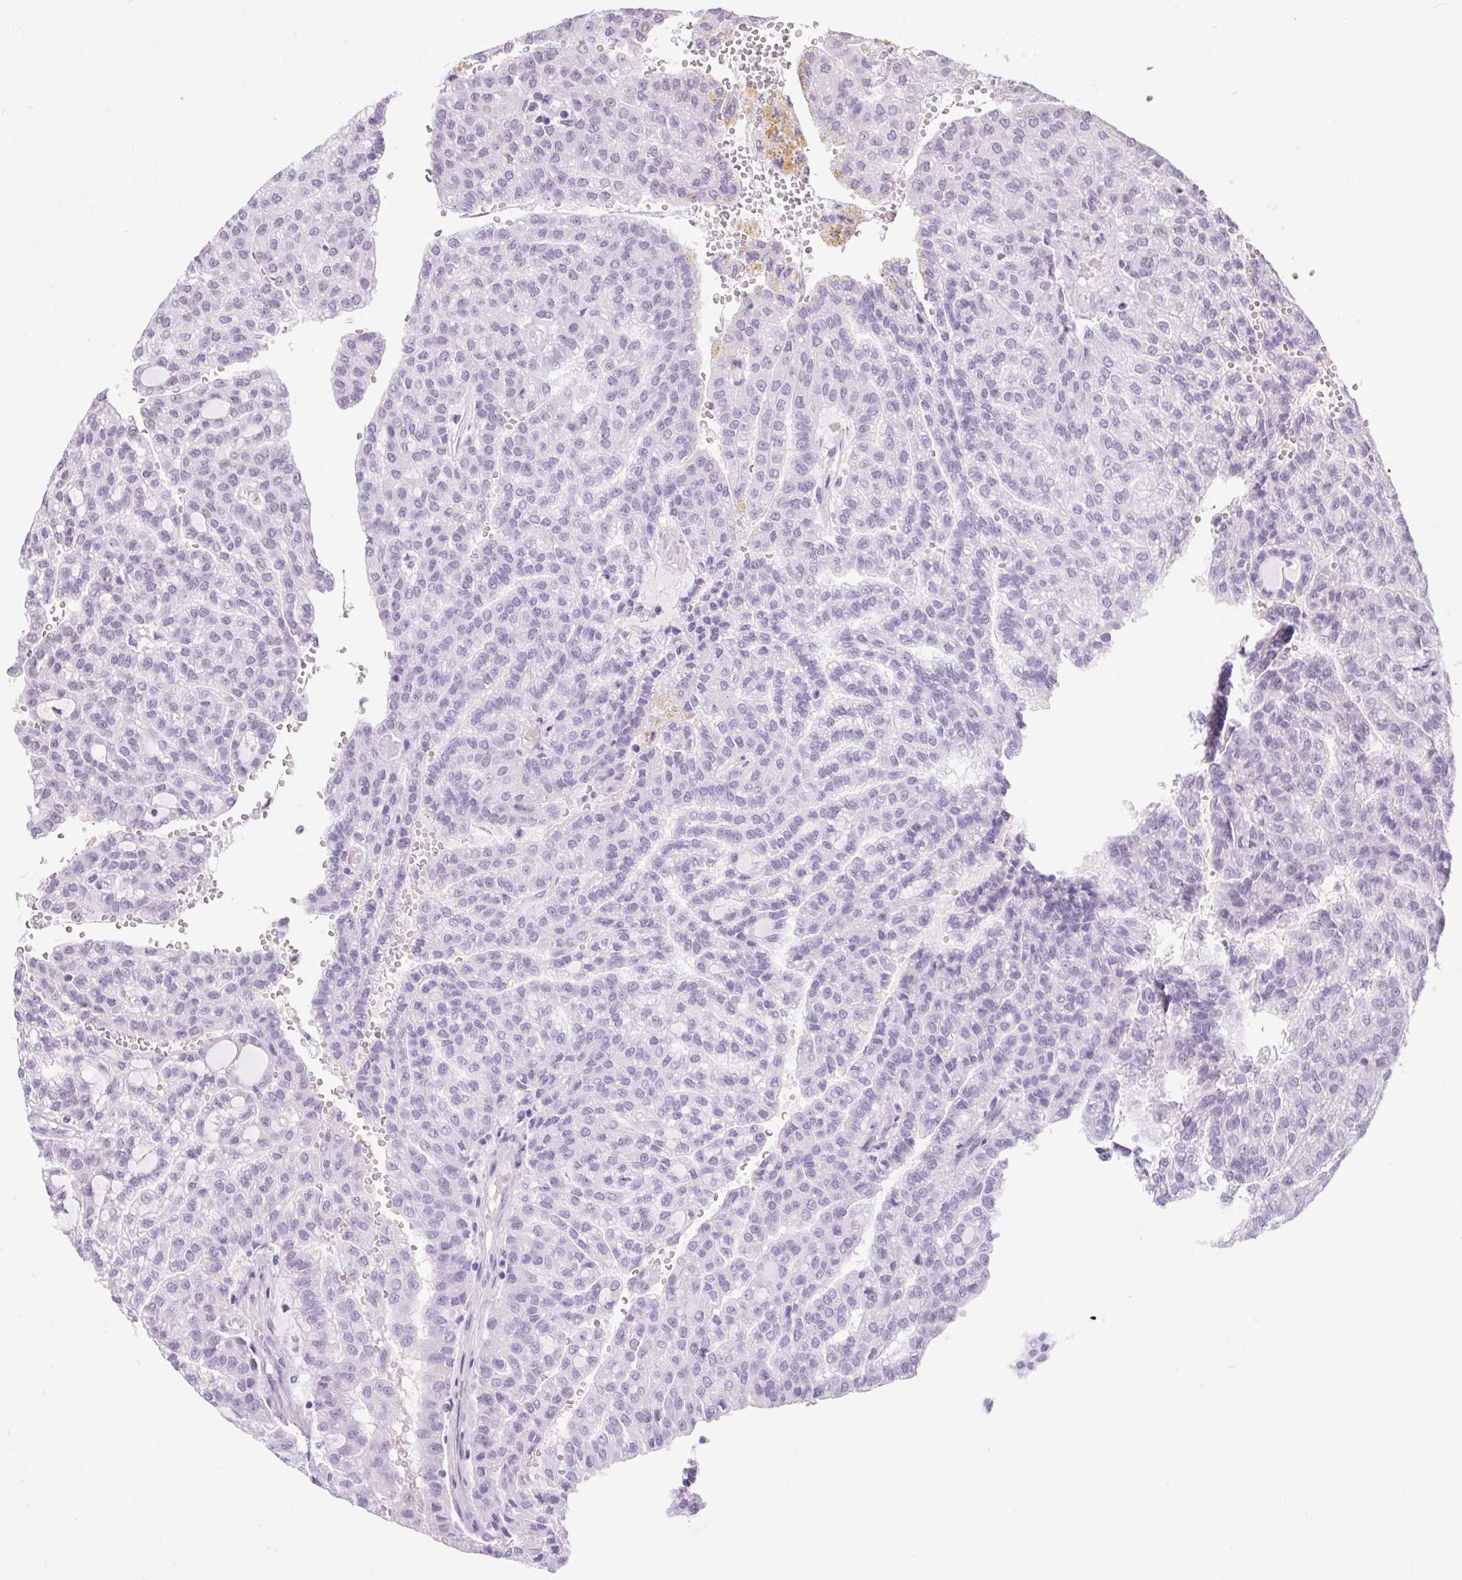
{"staining": {"intensity": "weak", "quantity": "<25%", "location": "nuclear"}, "tissue": "renal cancer", "cell_type": "Tumor cells", "image_type": "cancer", "snomed": [{"axis": "morphology", "description": "Adenocarcinoma, NOS"}, {"axis": "topography", "description": "Kidney"}], "caption": "An image of human adenocarcinoma (renal) is negative for staining in tumor cells.", "gene": "SP9", "patient": {"sex": "male", "age": 63}}